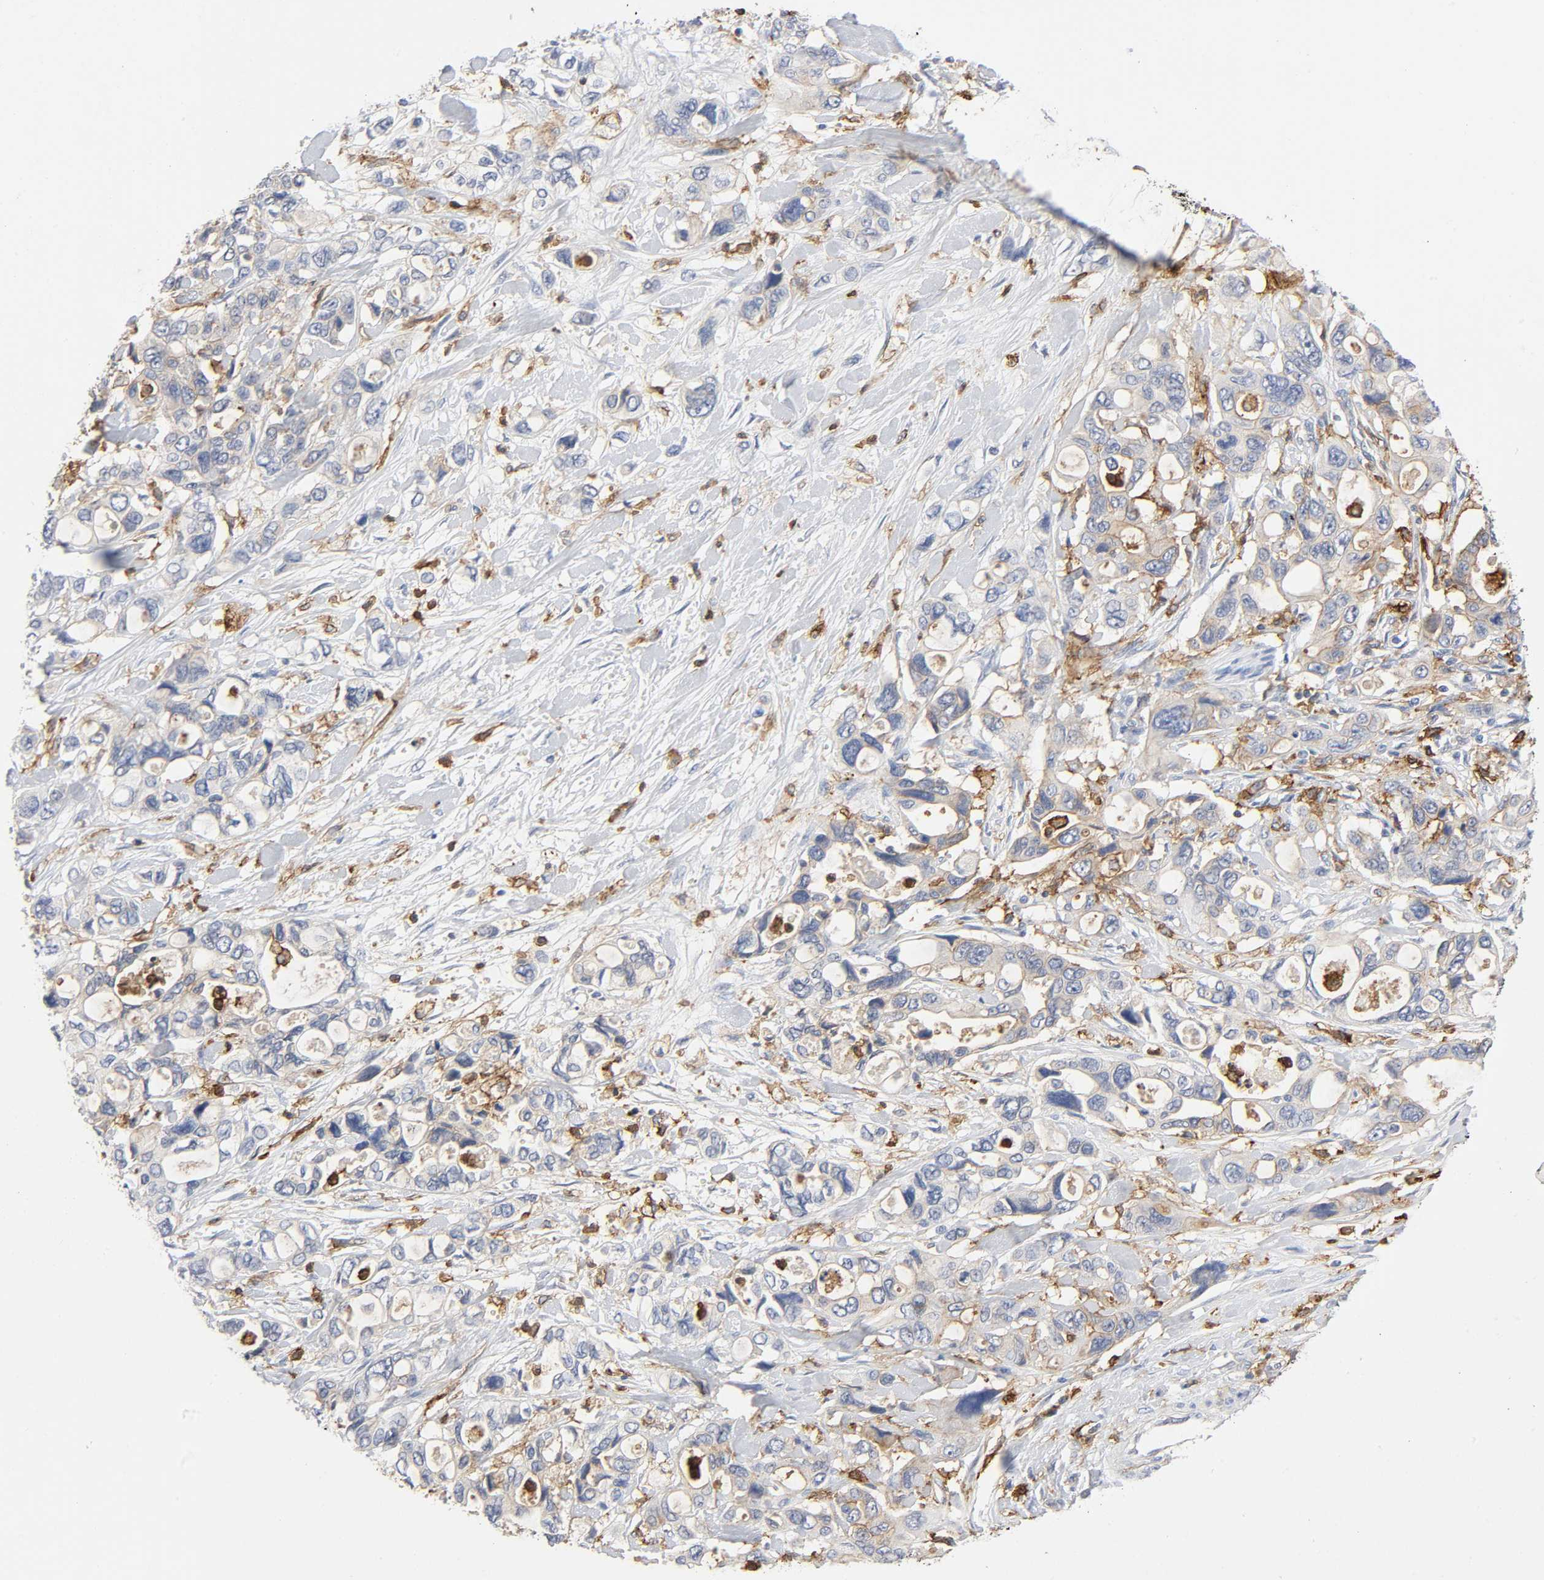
{"staining": {"intensity": "negative", "quantity": "none", "location": "none"}, "tissue": "pancreatic cancer", "cell_type": "Tumor cells", "image_type": "cancer", "snomed": [{"axis": "morphology", "description": "Adenocarcinoma, NOS"}, {"axis": "topography", "description": "Pancreas"}], "caption": "Immunohistochemistry micrograph of pancreatic adenocarcinoma stained for a protein (brown), which displays no positivity in tumor cells.", "gene": "LYN", "patient": {"sex": "male", "age": 46}}